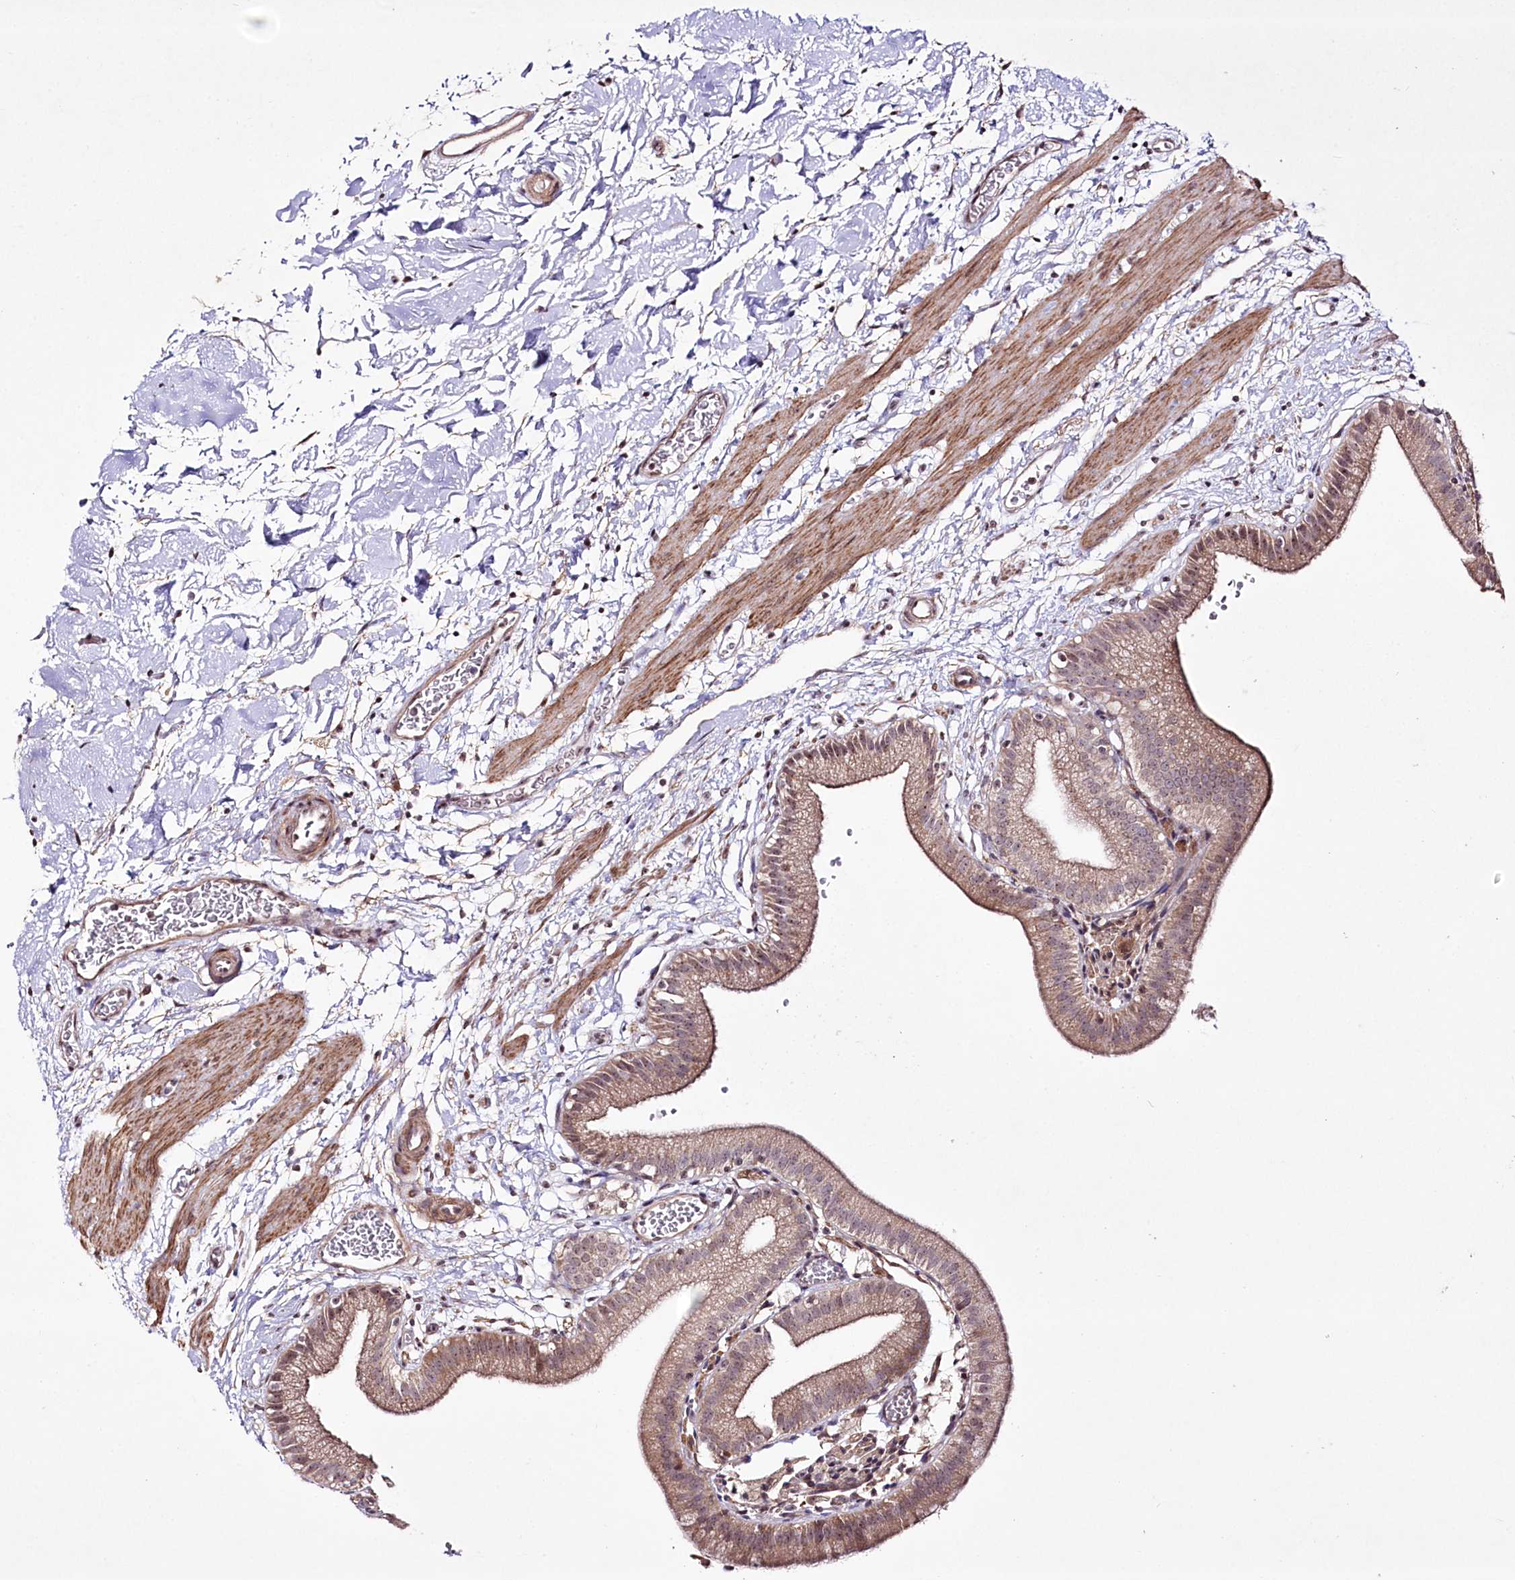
{"staining": {"intensity": "moderate", "quantity": ">75%", "location": "cytoplasmic/membranous,nuclear"}, "tissue": "gallbladder", "cell_type": "Glandular cells", "image_type": "normal", "snomed": [{"axis": "morphology", "description": "Normal tissue, NOS"}, {"axis": "topography", "description": "Gallbladder"}], "caption": "A medium amount of moderate cytoplasmic/membranous,nuclear positivity is present in approximately >75% of glandular cells in benign gallbladder.", "gene": "CCDC59", "patient": {"sex": "male", "age": 55}}